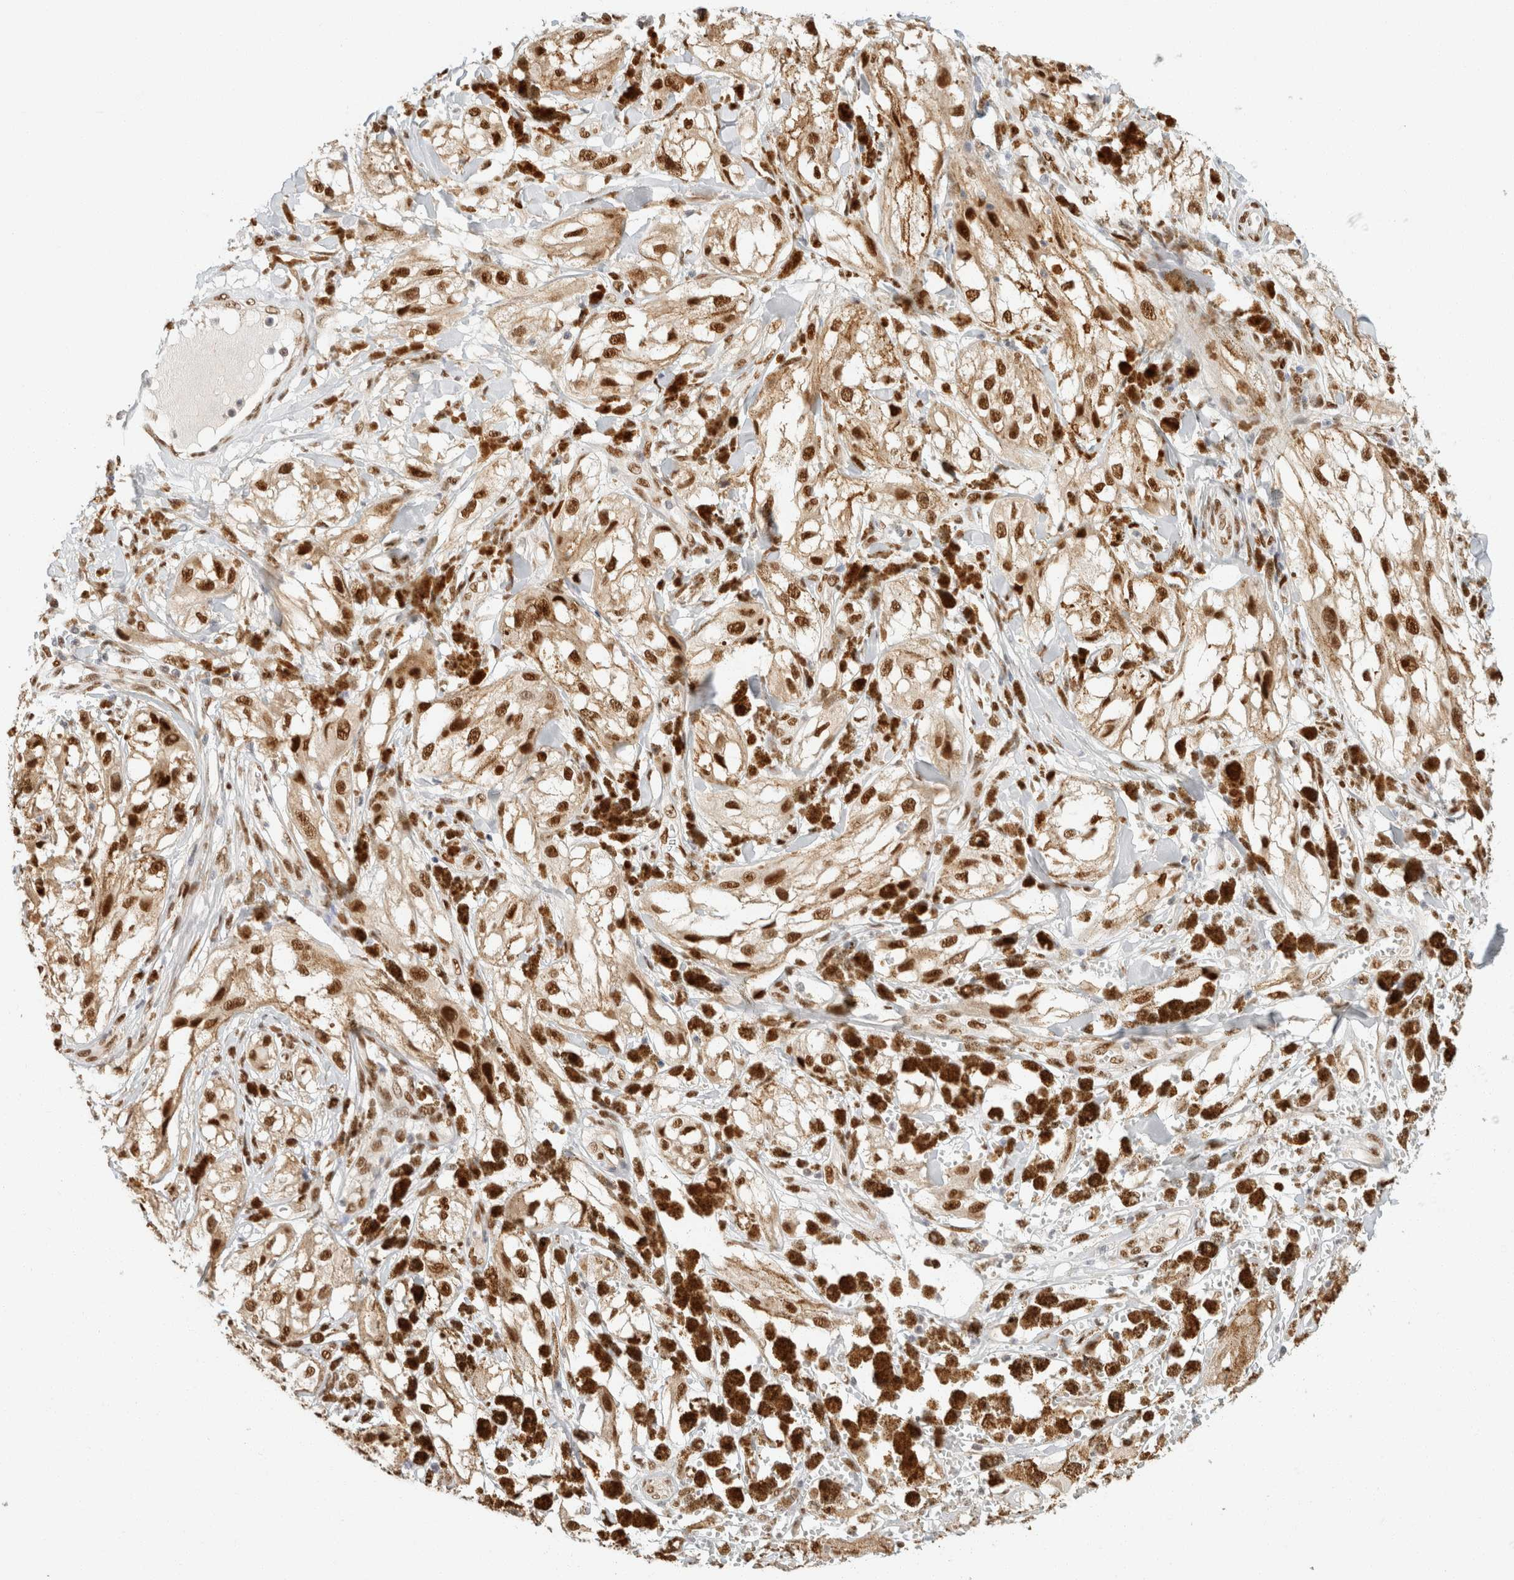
{"staining": {"intensity": "moderate", "quantity": ">75%", "location": "nuclear"}, "tissue": "melanoma", "cell_type": "Tumor cells", "image_type": "cancer", "snomed": [{"axis": "morphology", "description": "Malignant melanoma, NOS"}, {"axis": "topography", "description": "Skin"}], "caption": "This photomicrograph demonstrates immunohistochemistry staining of malignant melanoma, with medium moderate nuclear positivity in about >75% of tumor cells.", "gene": "ZNF768", "patient": {"sex": "male", "age": 88}}